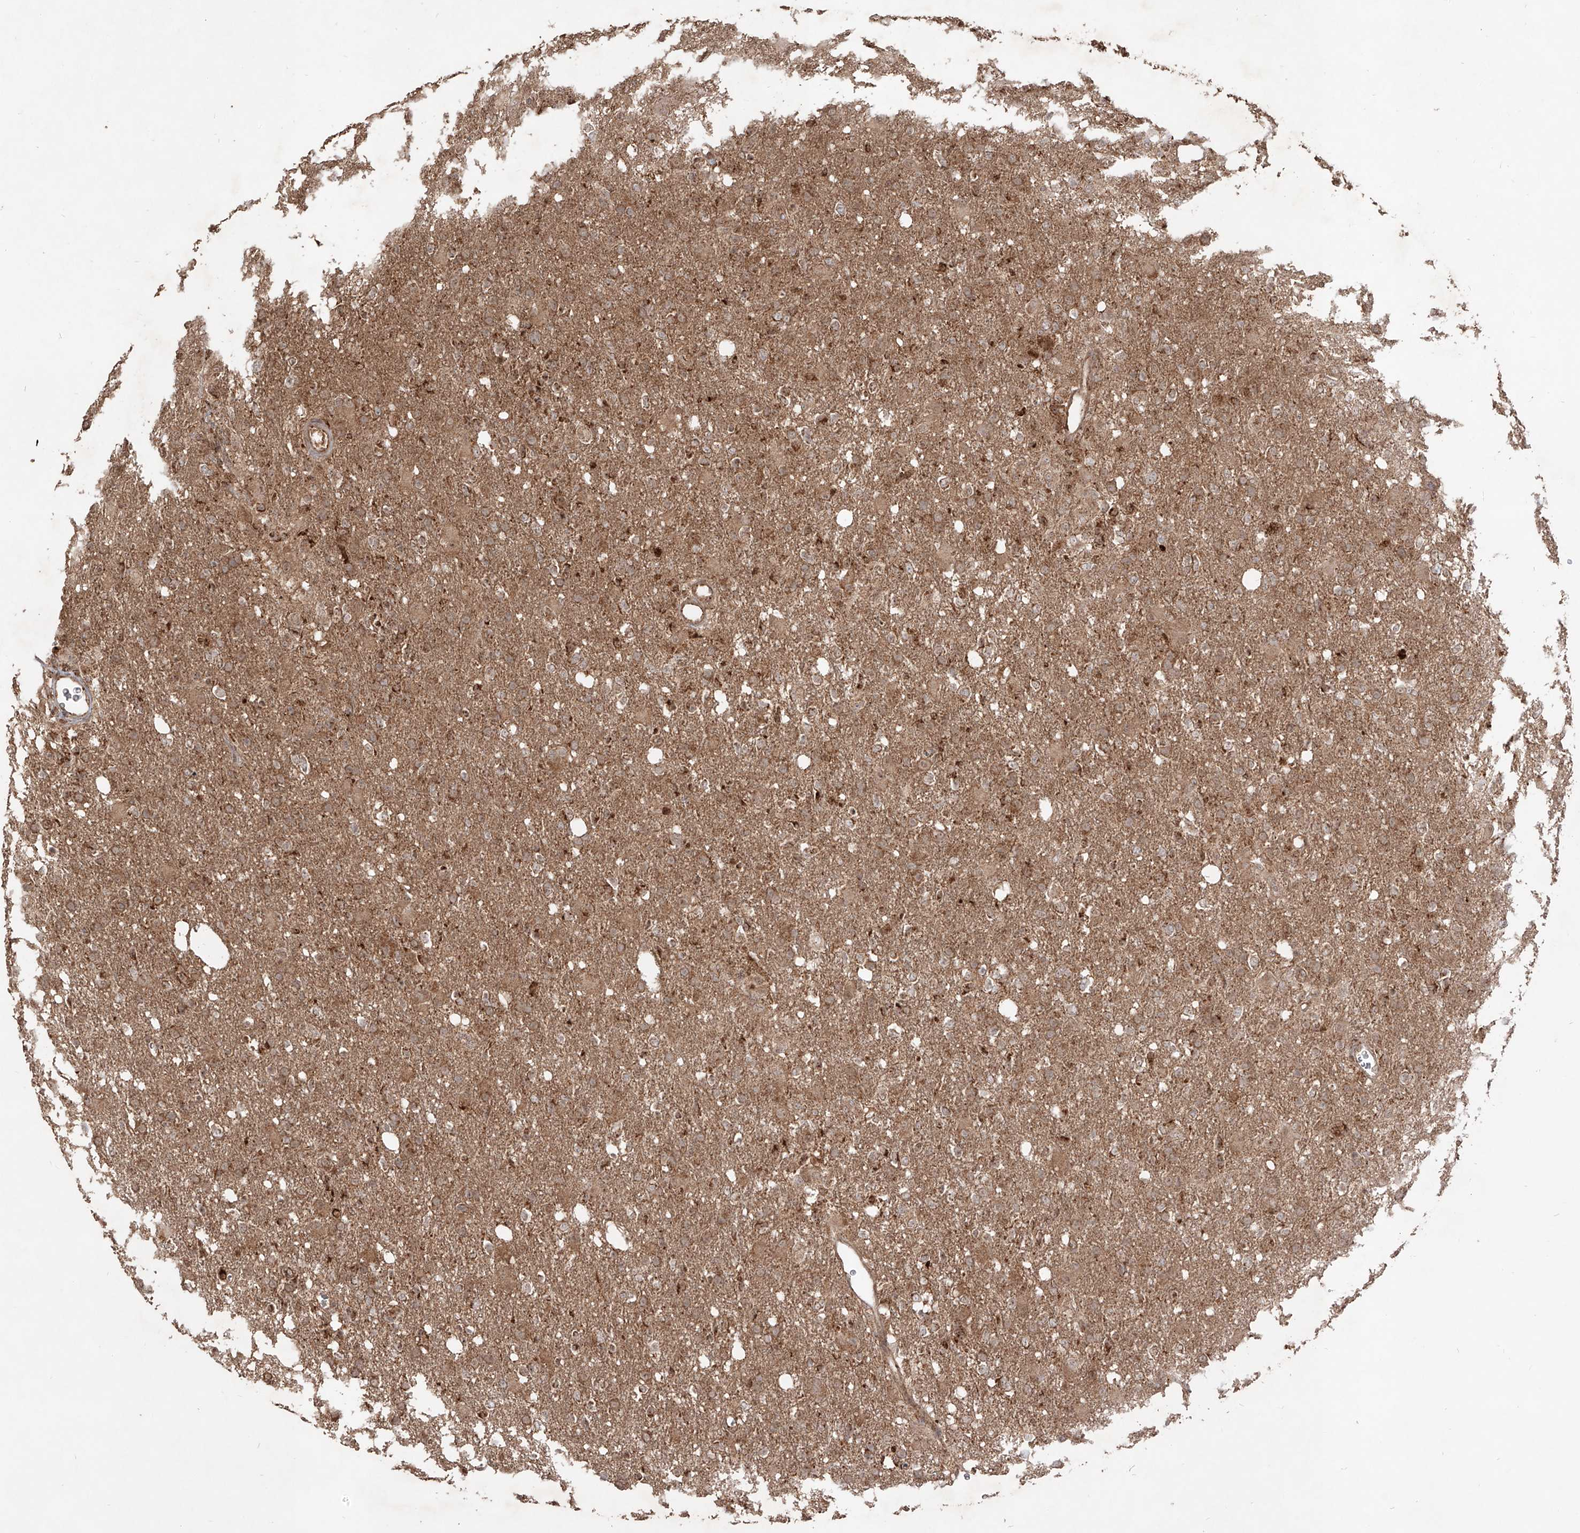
{"staining": {"intensity": "moderate", "quantity": ">75%", "location": "cytoplasmic/membranous"}, "tissue": "glioma", "cell_type": "Tumor cells", "image_type": "cancer", "snomed": [{"axis": "morphology", "description": "Glioma, malignant, High grade"}, {"axis": "topography", "description": "Brain"}], "caption": "Glioma was stained to show a protein in brown. There is medium levels of moderate cytoplasmic/membranous positivity in about >75% of tumor cells.", "gene": "AIM2", "patient": {"sex": "female", "age": 57}}